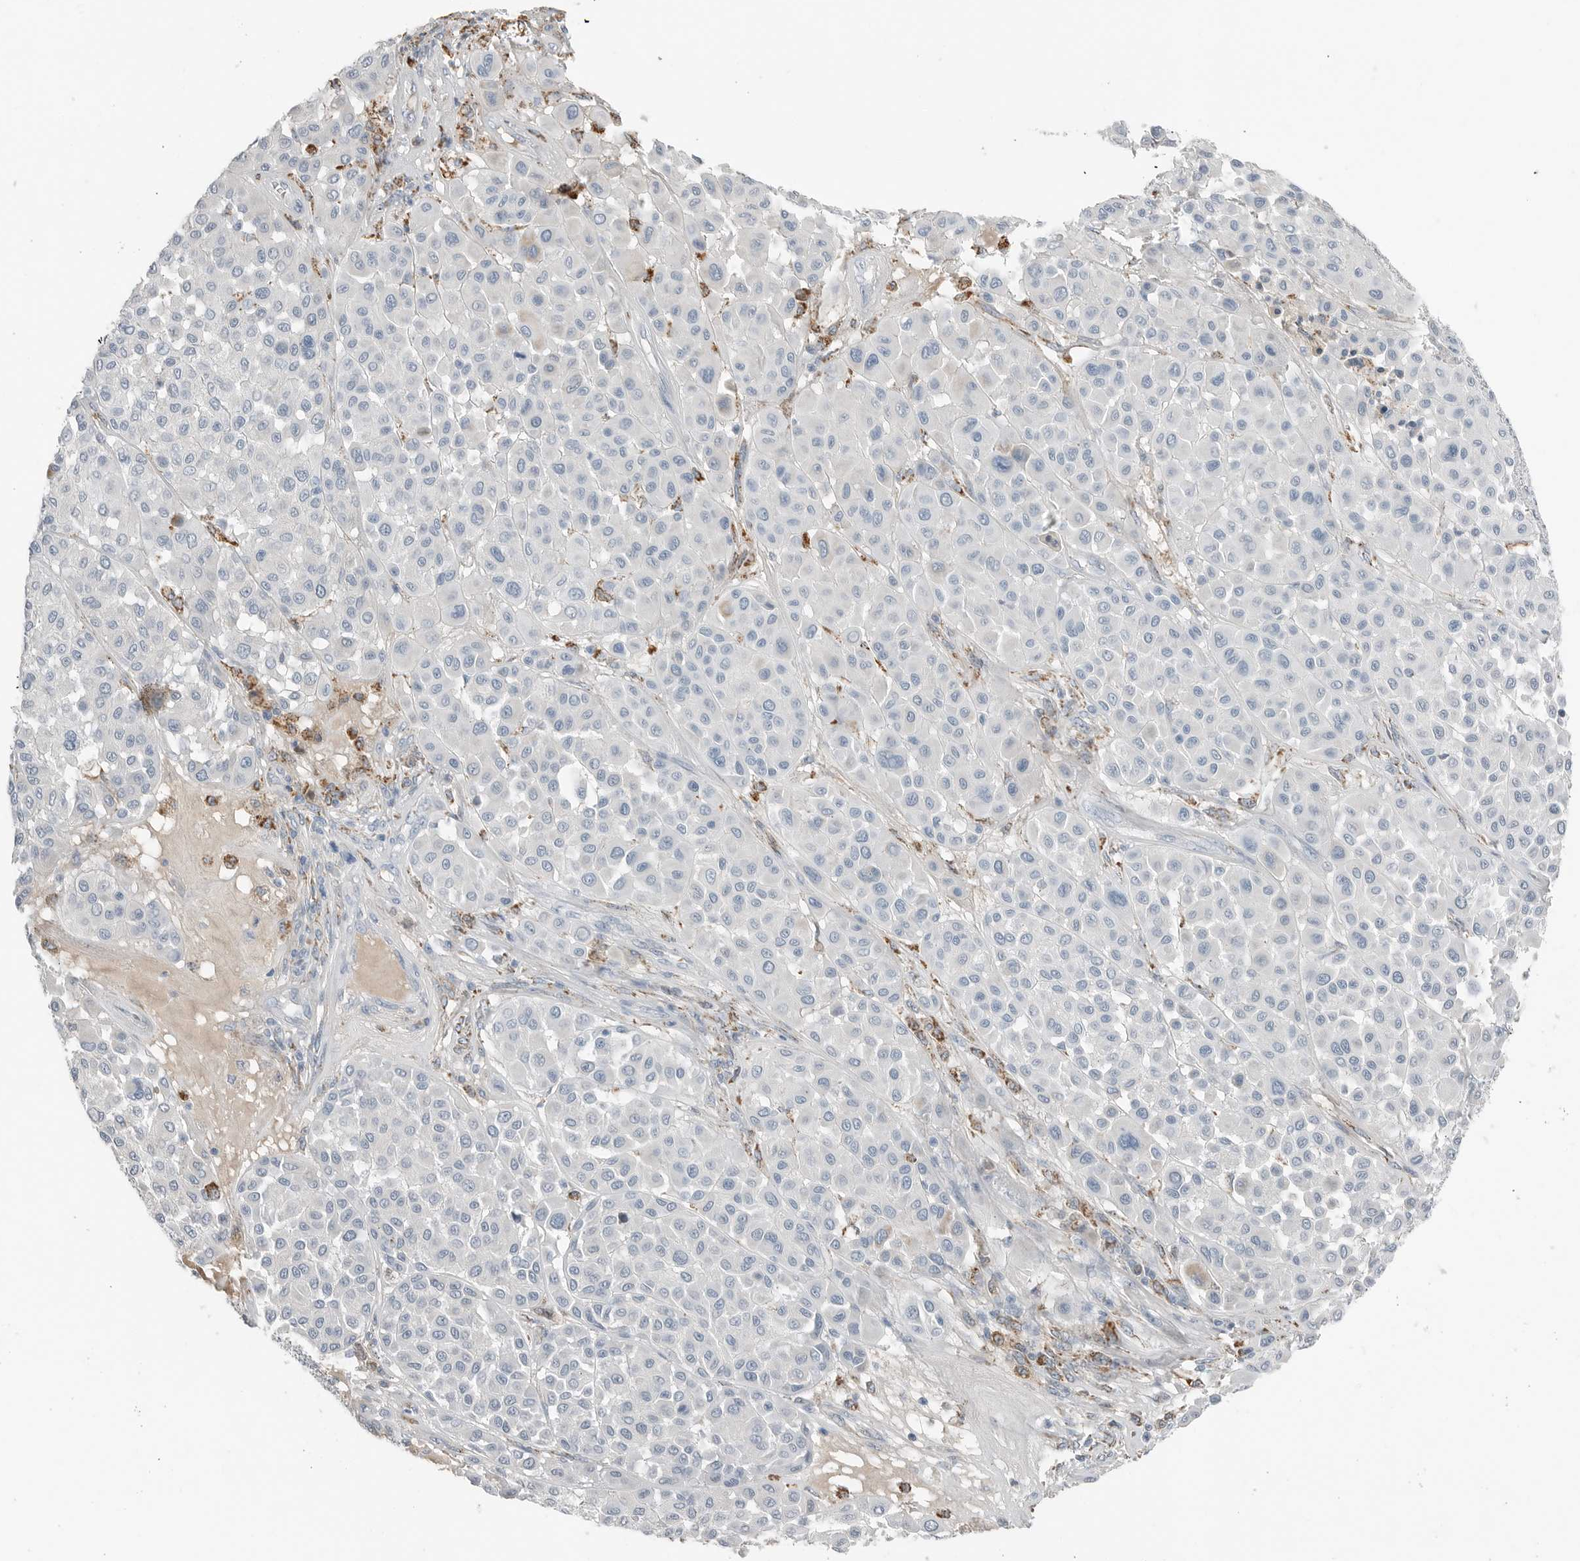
{"staining": {"intensity": "negative", "quantity": "none", "location": "none"}, "tissue": "melanoma", "cell_type": "Tumor cells", "image_type": "cancer", "snomed": [{"axis": "morphology", "description": "Malignant melanoma, Metastatic site"}, {"axis": "topography", "description": "Soft tissue"}], "caption": "This histopathology image is of malignant melanoma (metastatic site) stained with immunohistochemistry to label a protein in brown with the nuclei are counter-stained blue. There is no expression in tumor cells.", "gene": "SERPINB7", "patient": {"sex": "male", "age": 41}}